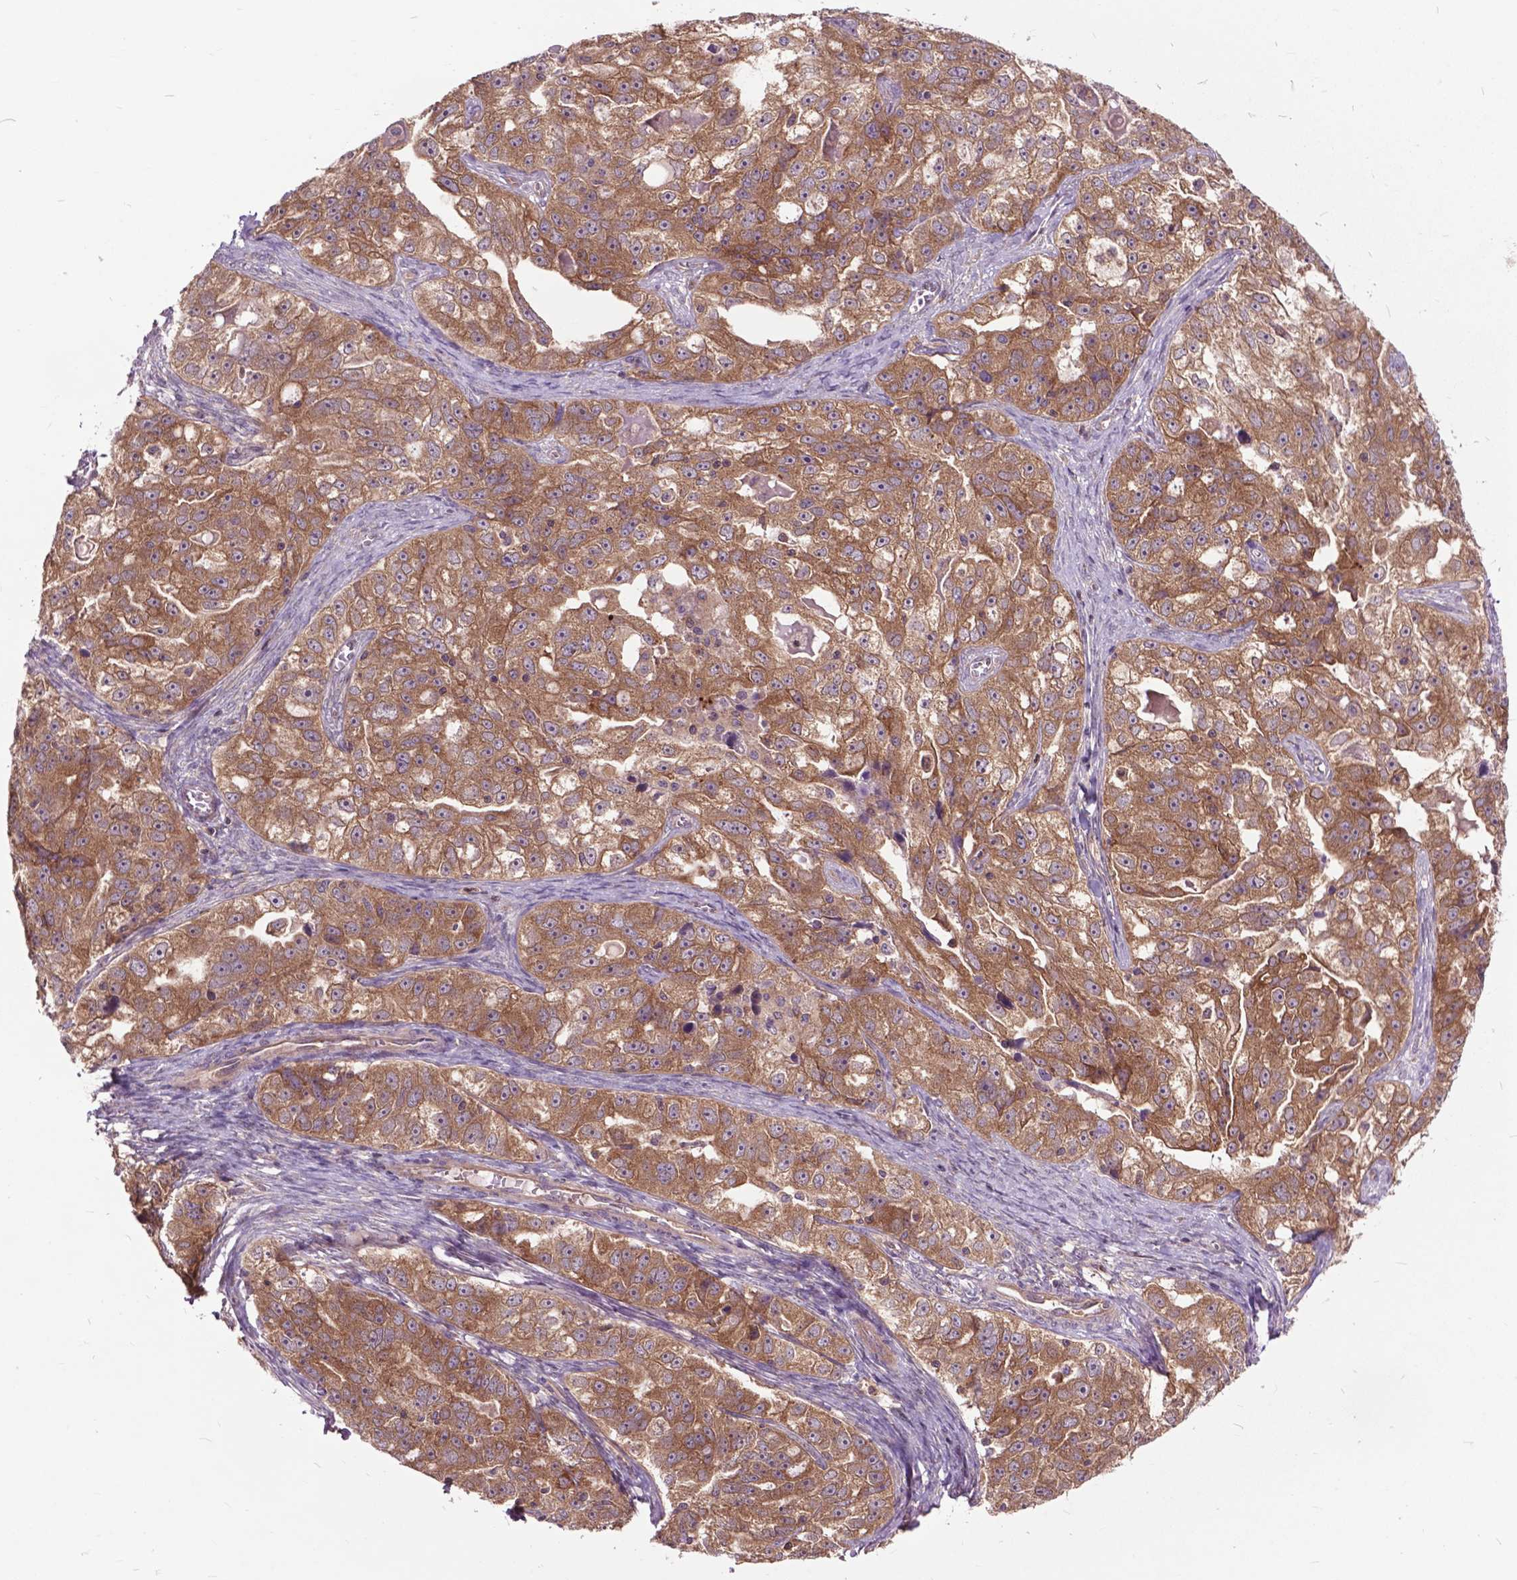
{"staining": {"intensity": "moderate", "quantity": ">75%", "location": "cytoplasmic/membranous"}, "tissue": "ovarian cancer", "cell_type": "Tumor cells", "image_type": "cancer", "snomed": [{"axis": "morphology", "description": "Cystadenocarcinoma, serous, NOS"}, {"axis": "topography", "description": "Ovary"}], "caption": "Human ovarian serous cystadenocarcinoma stained with a protein marker reveals moderate staining in tumor cells.", "gene": "ARAF", "patient": {"sex": "female", "age": 51}}